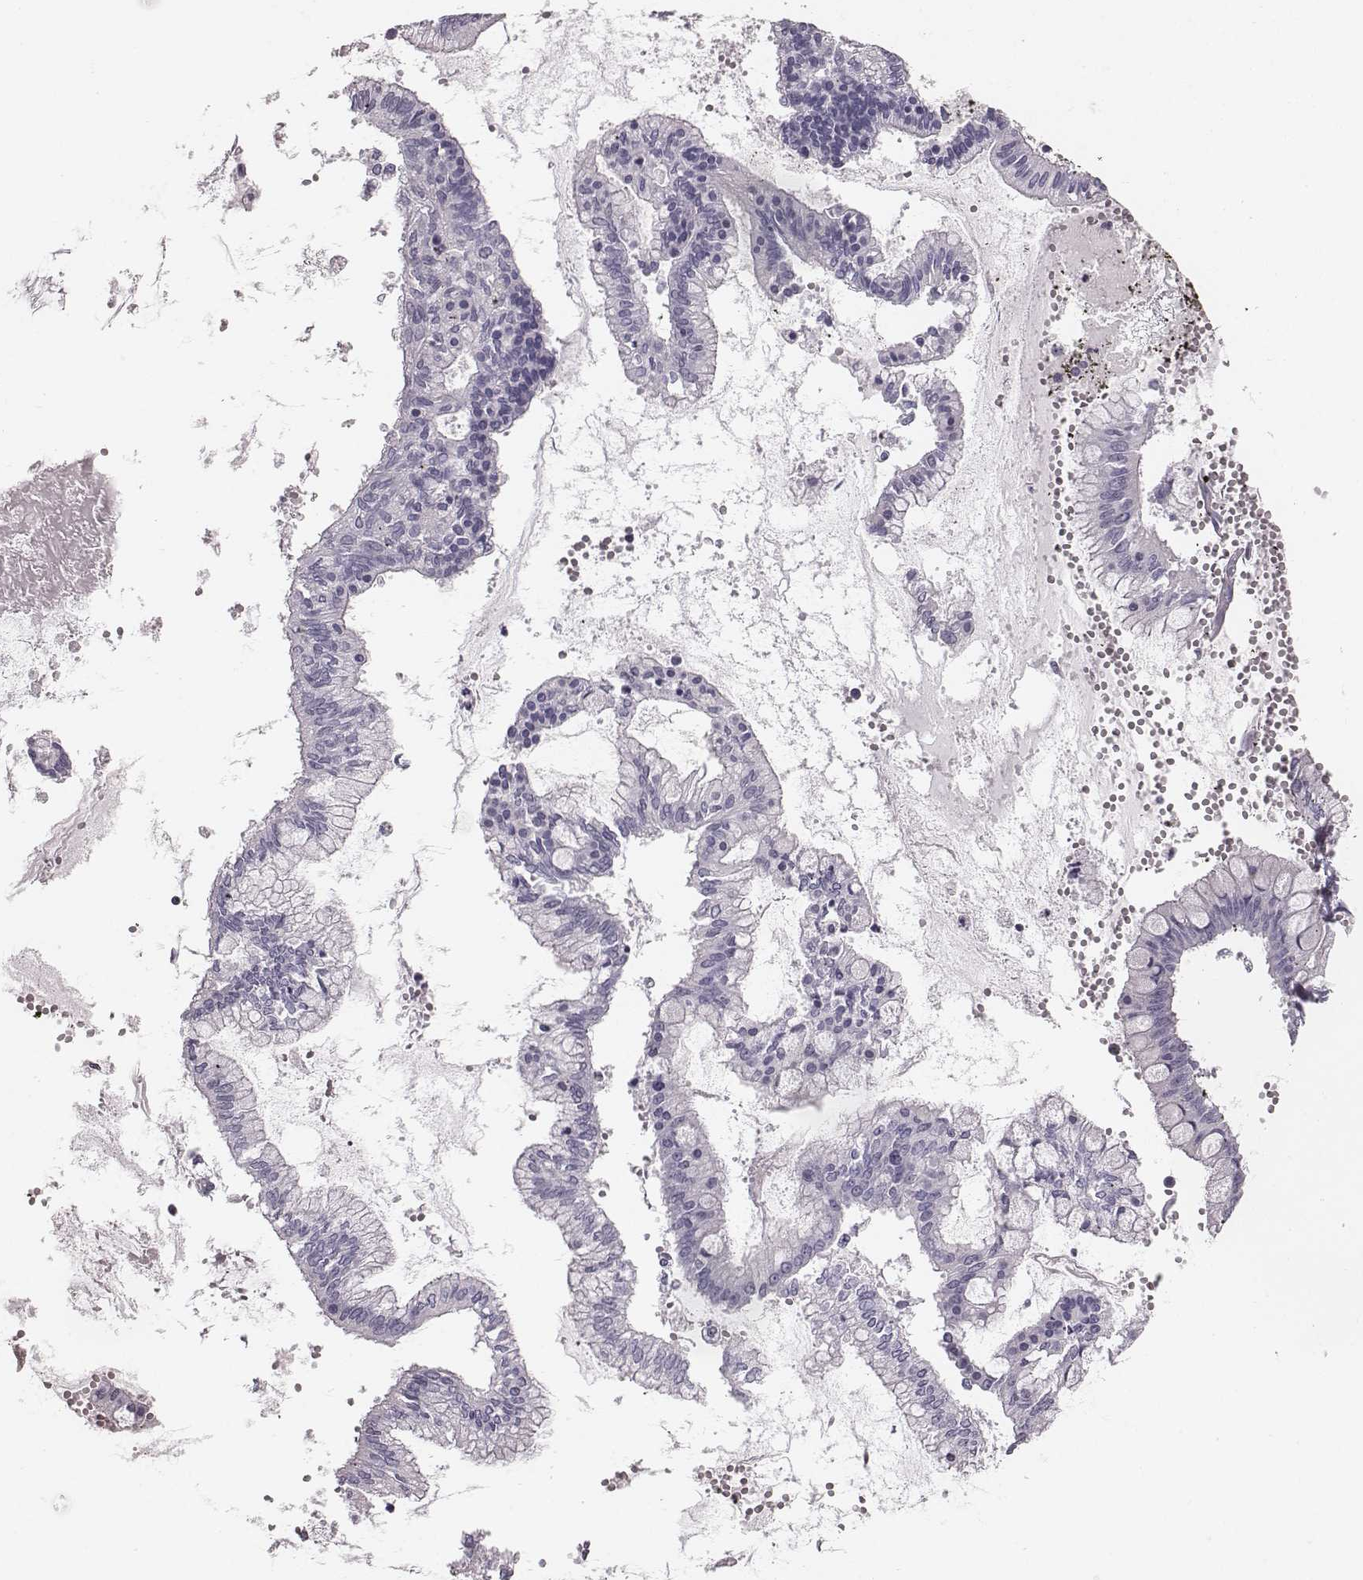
{"staining": {"intensity": "negative", "quantity": "none", "location": "none"}, "tissue": "ovarian cancer", "cell_type": "Tumor cells", "image_type": "cancer", "snomed": [{"axis": "morphology", "description": "Cystadenocarcinoma, mucinous, NOS"}, {"axis": "topography", "description": "Ovary"}], "caption": "Immunohistochemistry (IHC) of human ovarian cancer (mucinous cystadenocarcinoma) exhibits no expression in tumor cells.", "gene": "CRISP1", "patient": {"sex": "female", "age": 67}}